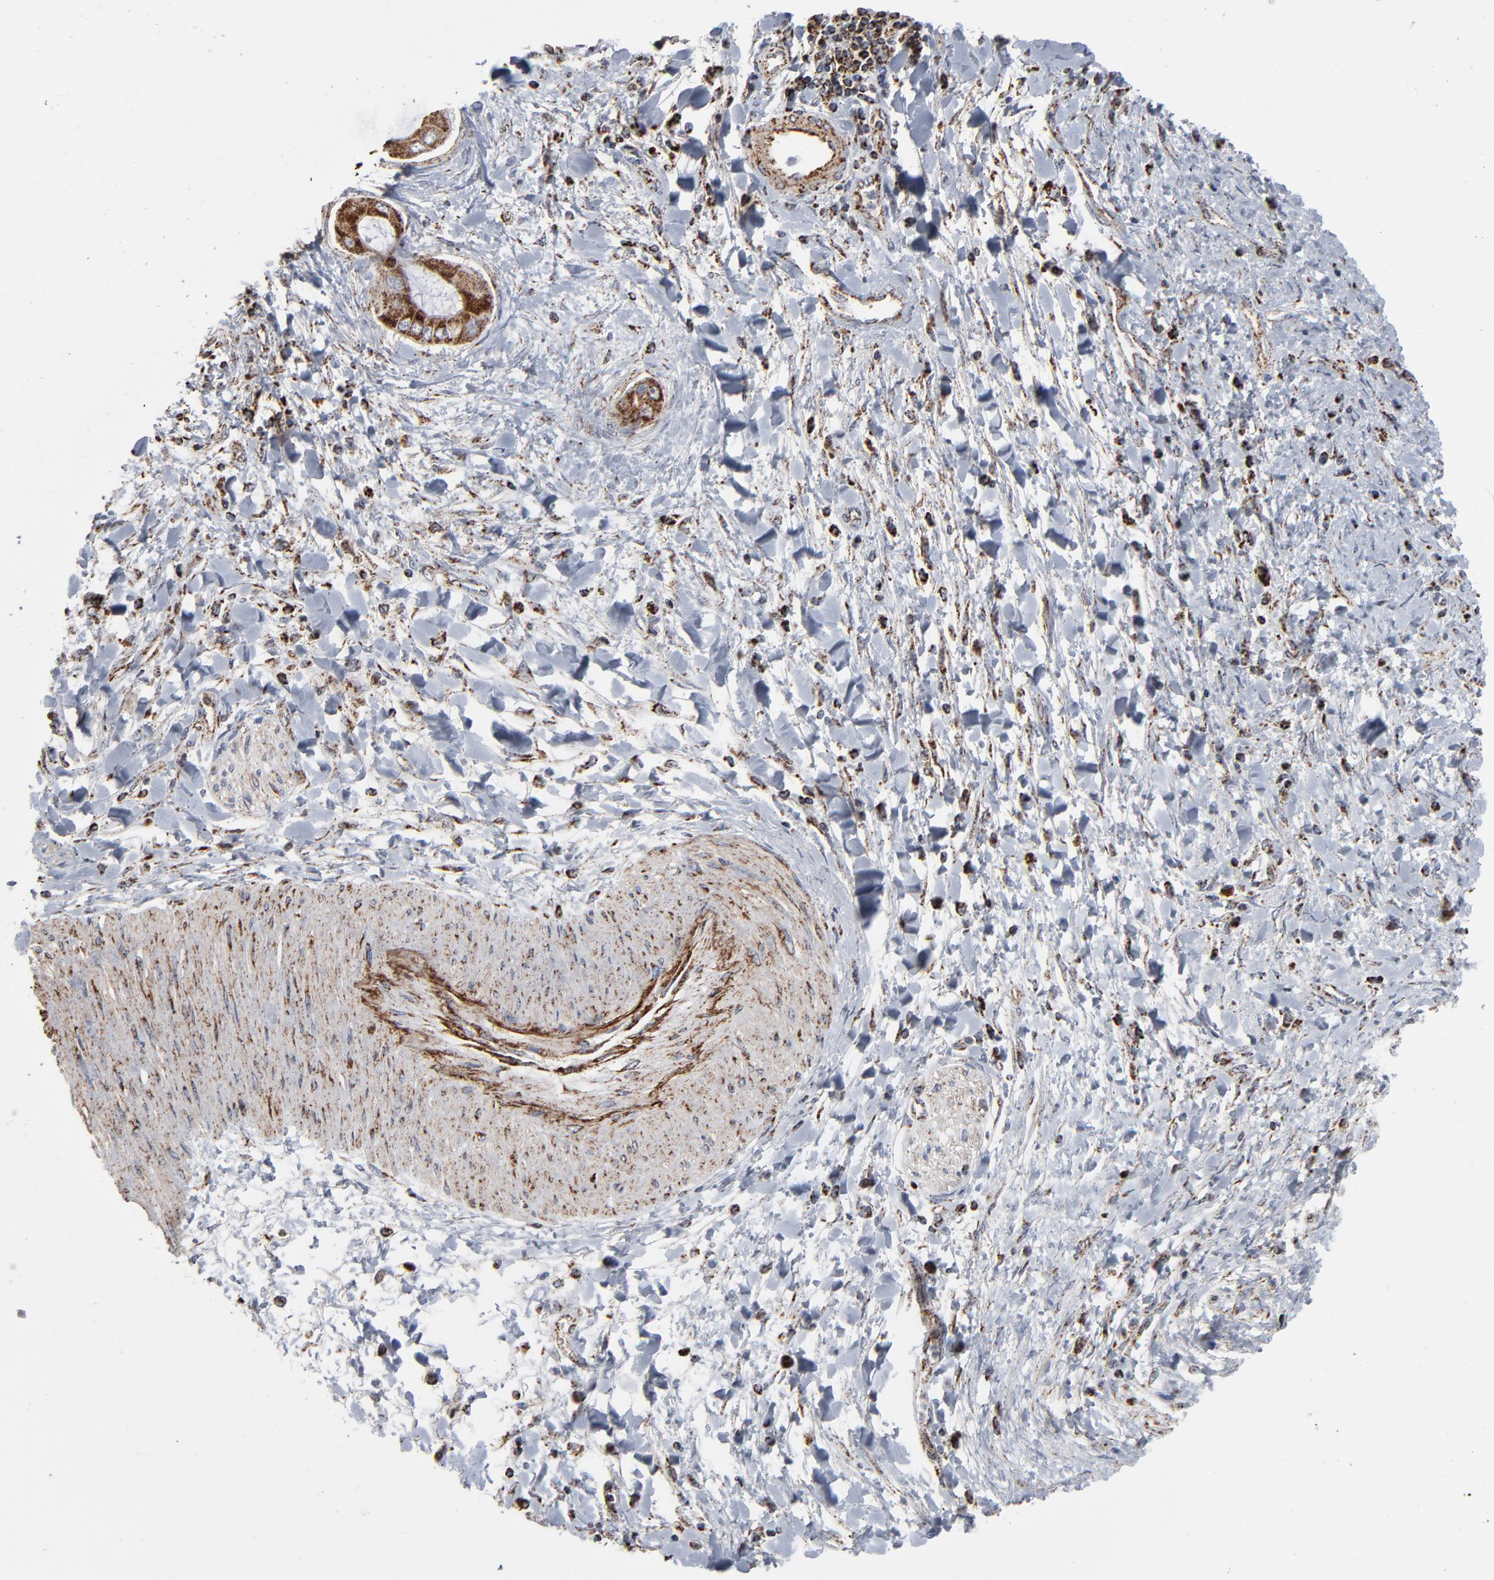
{"staining": {"intensity": "weak", "quantity": ">75%", "location": "cytoplasmic/membranous"}, "tissue": "adipose tissue", "cell_type": "Adipocytes", "image_type": "normal", "snomed": [{"axis": "morphology", "description": "Normal tissue, NOS"}, {"axis": "morphology", "description": "Cholangiocarcinoma"}, {"axis": "topography", "description": "Liver"}, {"axis": "topography", "description": "Peripheral nerve tissue"}], "caption": "DAB (3,3'-diaminobenzidine) immunohistochemical staining of normal adipose tissue demonstrates weak cytoplasmic/membranous protein expression in approximately >75% of adipocytes.", "gene": "UQCRC1", "patient": {"sex": "male", "age": 50}}